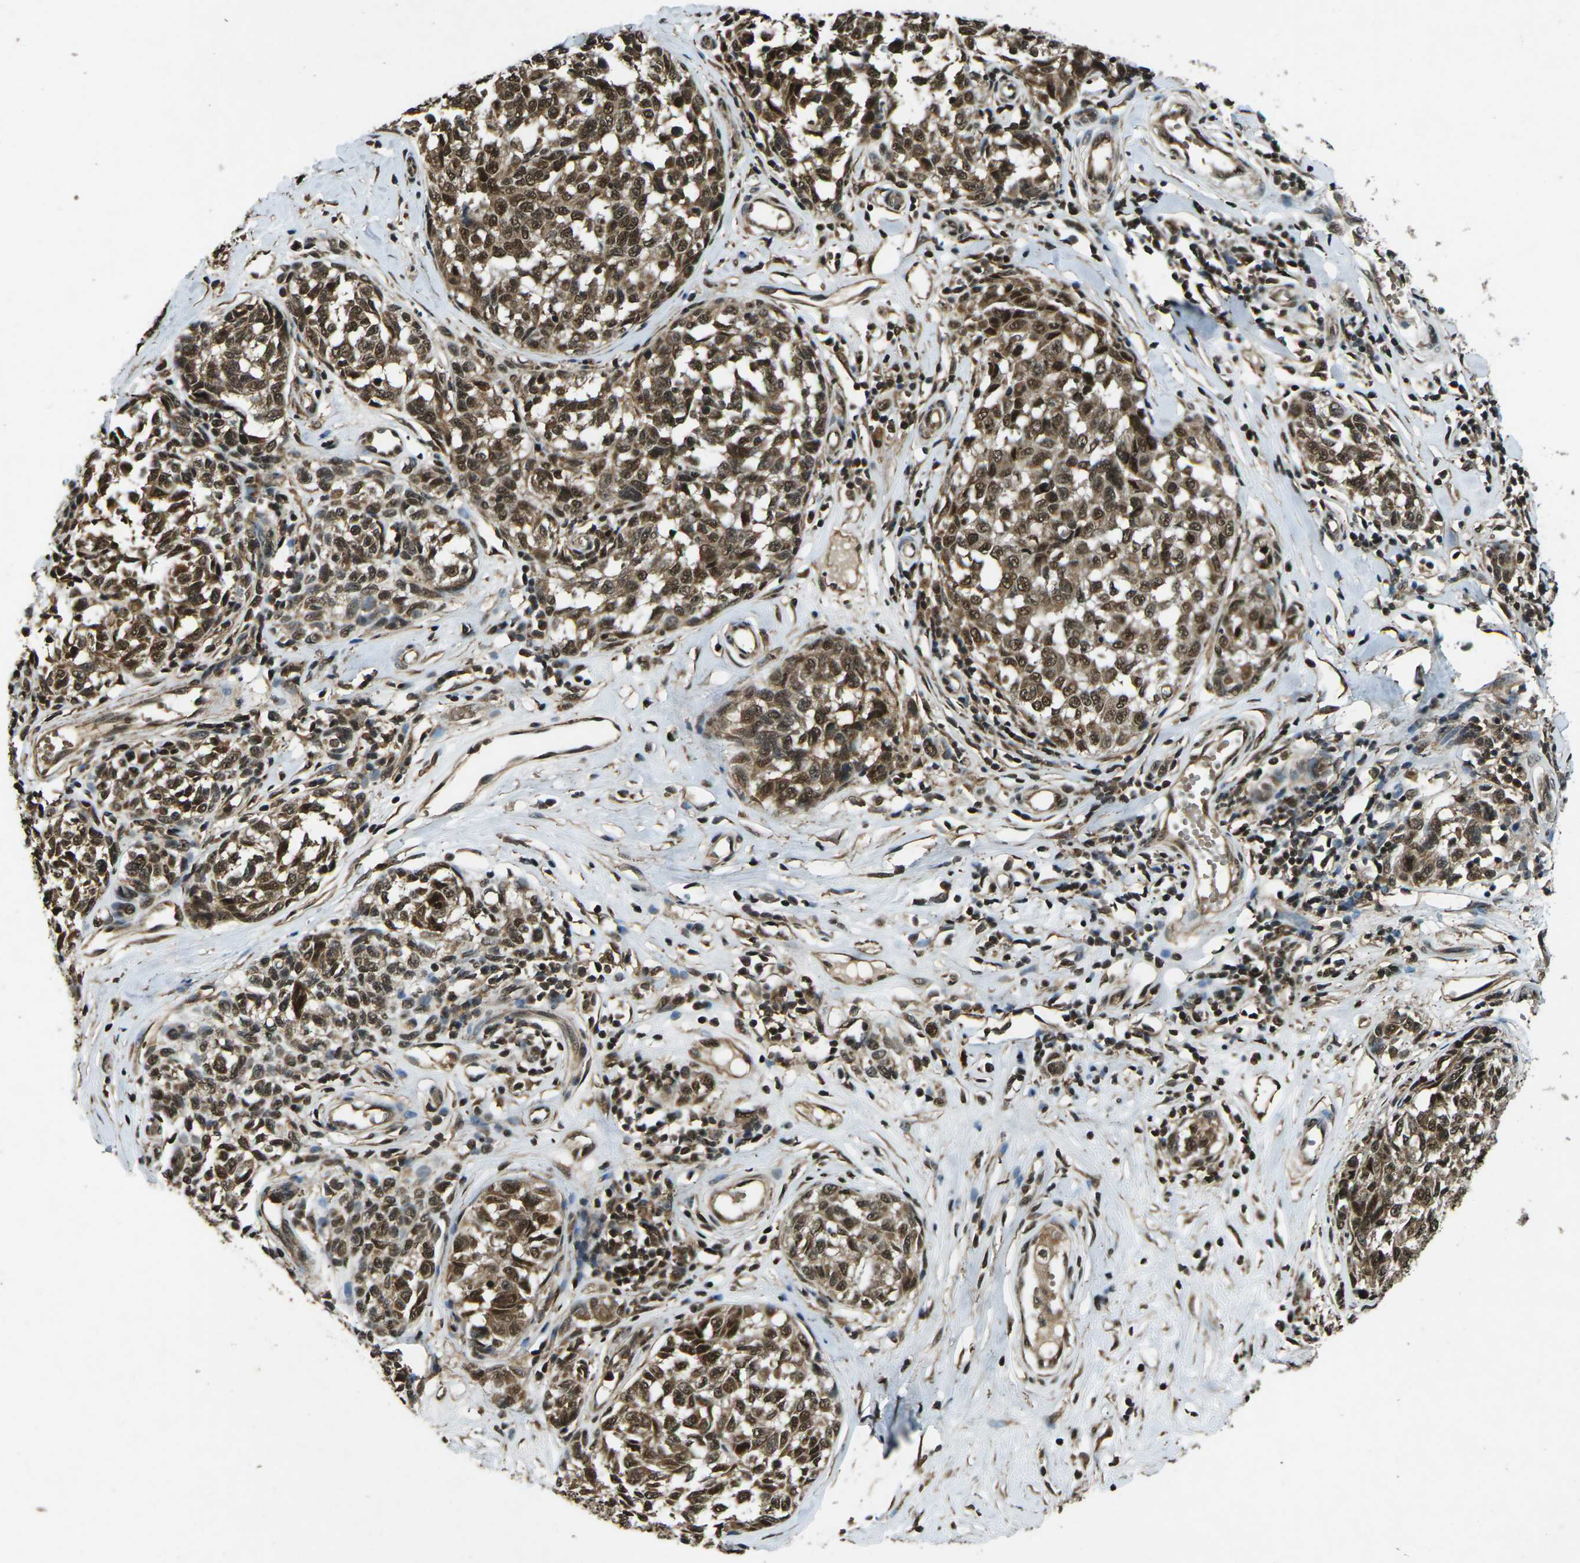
{"staining": {"intensity": "moderate", "quantity": ">75%", "location": "cytoplasmic/membranous,nuclear"}, "tissue": "melanoma", "cell_type": "Tumor cells", "image_type": "cancer", "snomed": [{"axis": "morphology", "description": "Malignant melanoma, NOS"}, {"axis": "topography", "description": "Skin"}], "caption": "High-magnification brightfield microscopy of malignant melanoma stained with DAB (3,3'-diaminobenzidine) (brown) and counterstained with hematoxylin (blue). tumor cells exhibit moderate cytoplasmic/membranous and nuclear staining is present in about>75% of cells.", "gene": "NR4A2", "patient": {"sex": "female", "age": 64}}